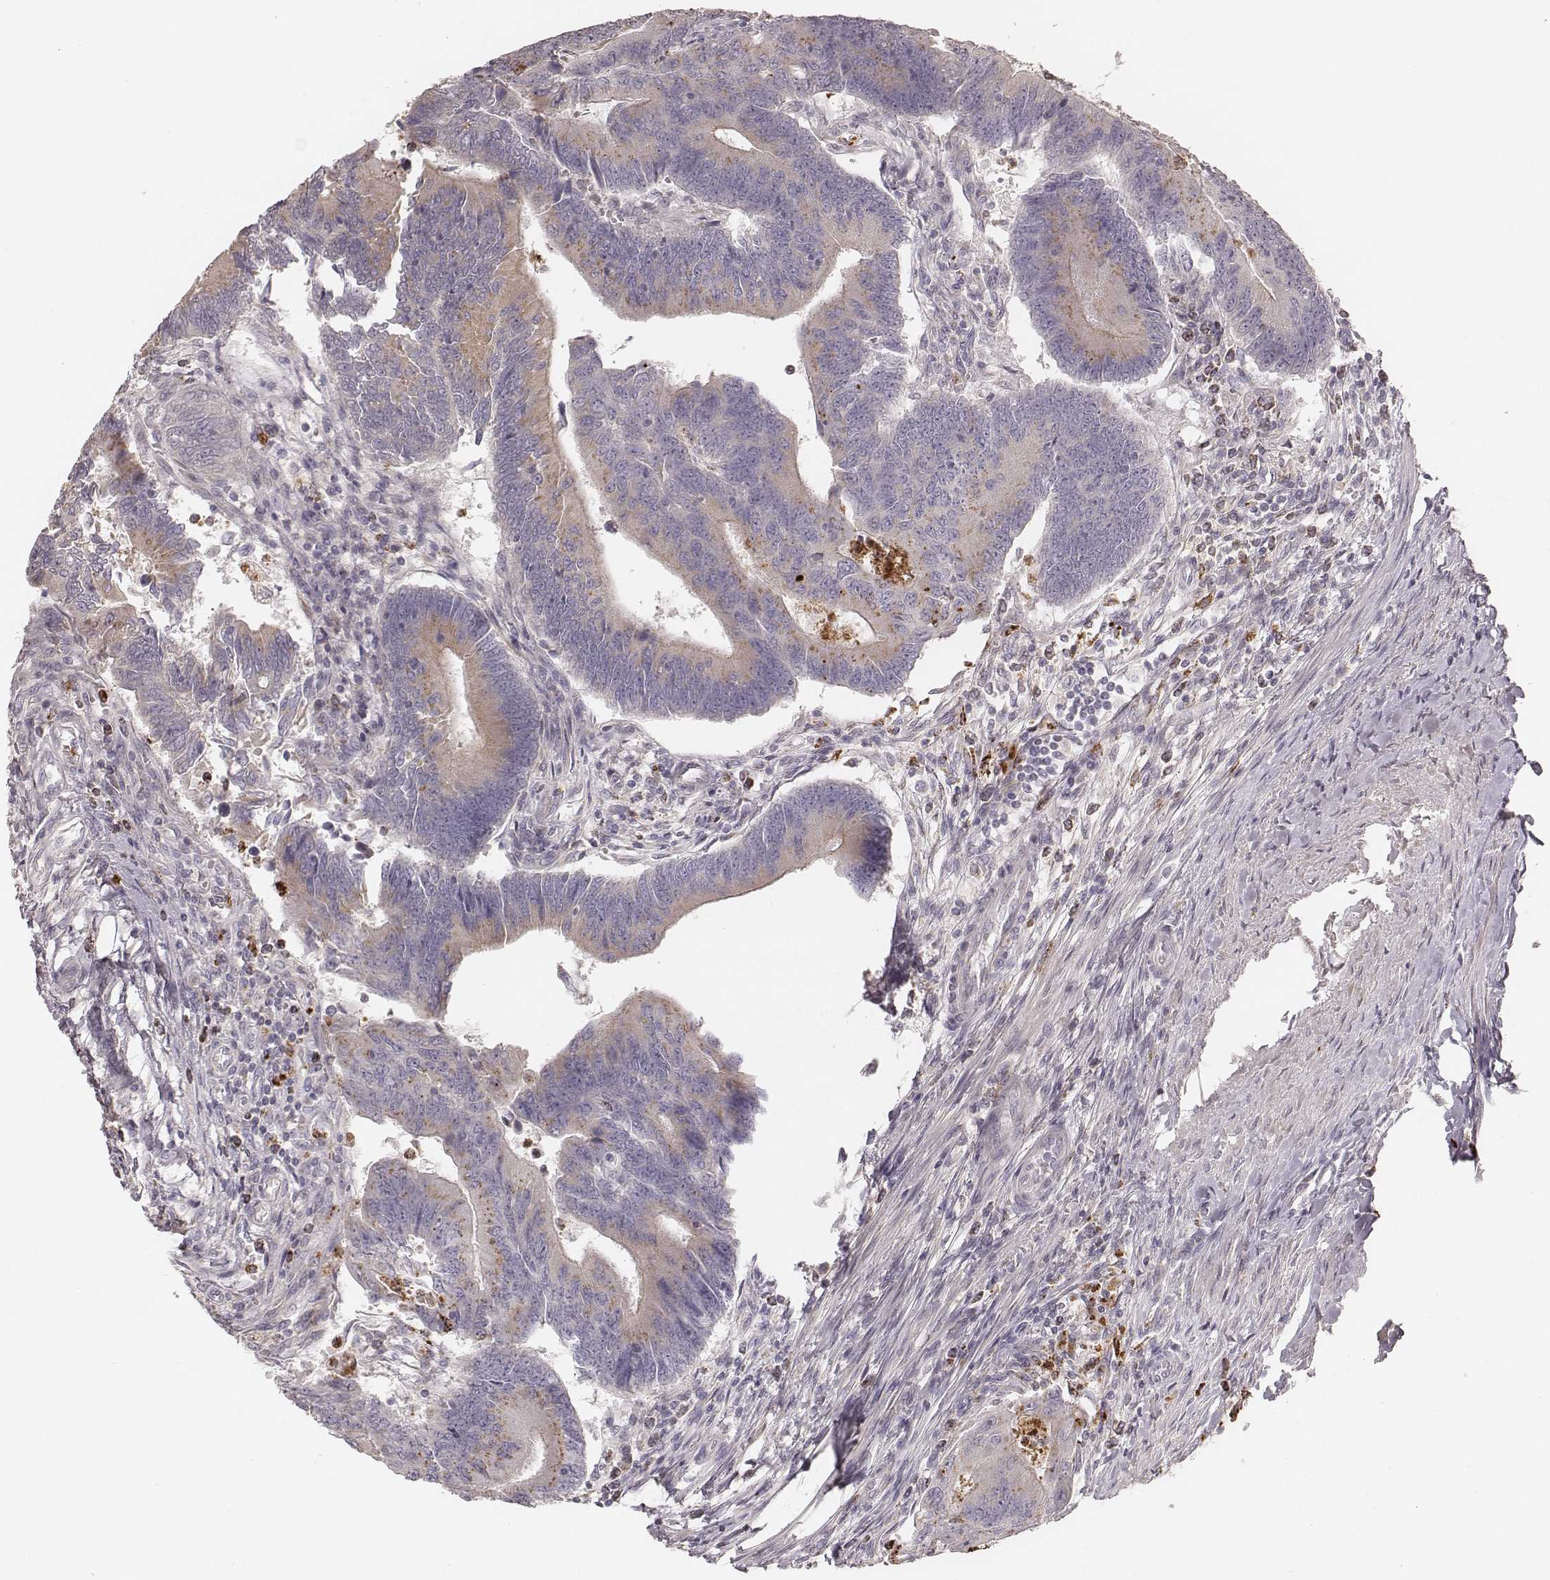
{"staining": {"intensity": "weak", "quantity": "25%-75%", "location": "cytoplasmic/membranous"}, "tissue": "colorectal cancer", "cell_type": "Tumor cells", "image_type": "cancer", "snomed": [{"axis": "morphology", "description": "Adenocarcinoma, NOS"}, {"axis": "topography", "description": "Colon"}], "caption": "This is a micrograph of IHC staining of adenocarcinoma (colorectal), which shows weak positivity in the cytoplasmic/membranous of tumor cells.", "gene": "ABCA7", "patient": {"sex": "female", "age": 67}}